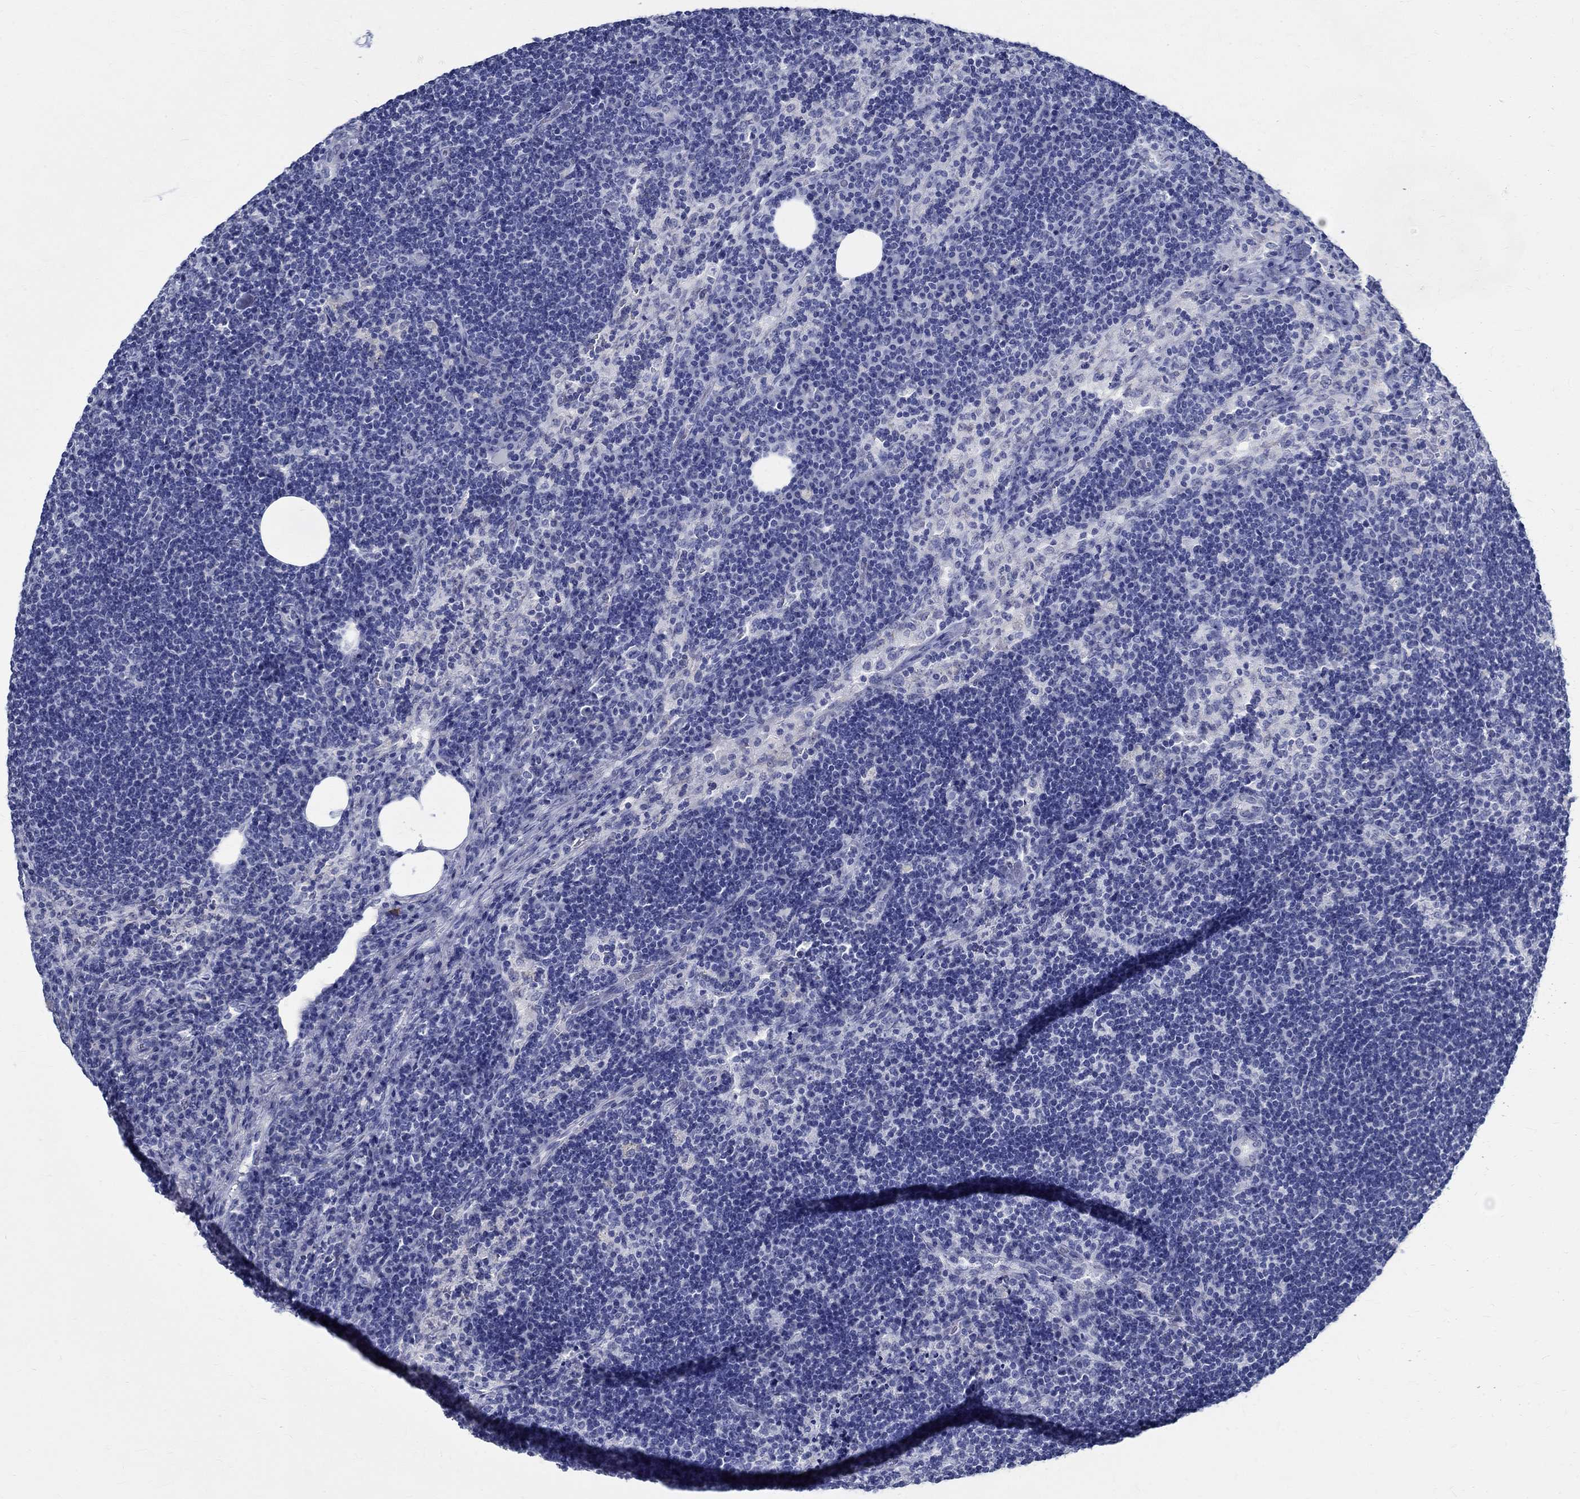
{"staining": {"intensity": "negative", "quantity": "none", "location": "none"}, "tissue": "lymph node", "cell_type": "Germinal center cells", "image_type": "normal", "snomed": [{"axis": "morphology", "description": "Normal tissue, NOS"}, {"axis": "topography", "description": "Lymph node"}], "caption": "Immunohistochemistry photomicrograph of unremarkable lymph node stained for a protein (brown), which exhibits no expression in germinal center cells.", "gene": "TSPAN16", "patient": {"sex": "male", "age": 63}}